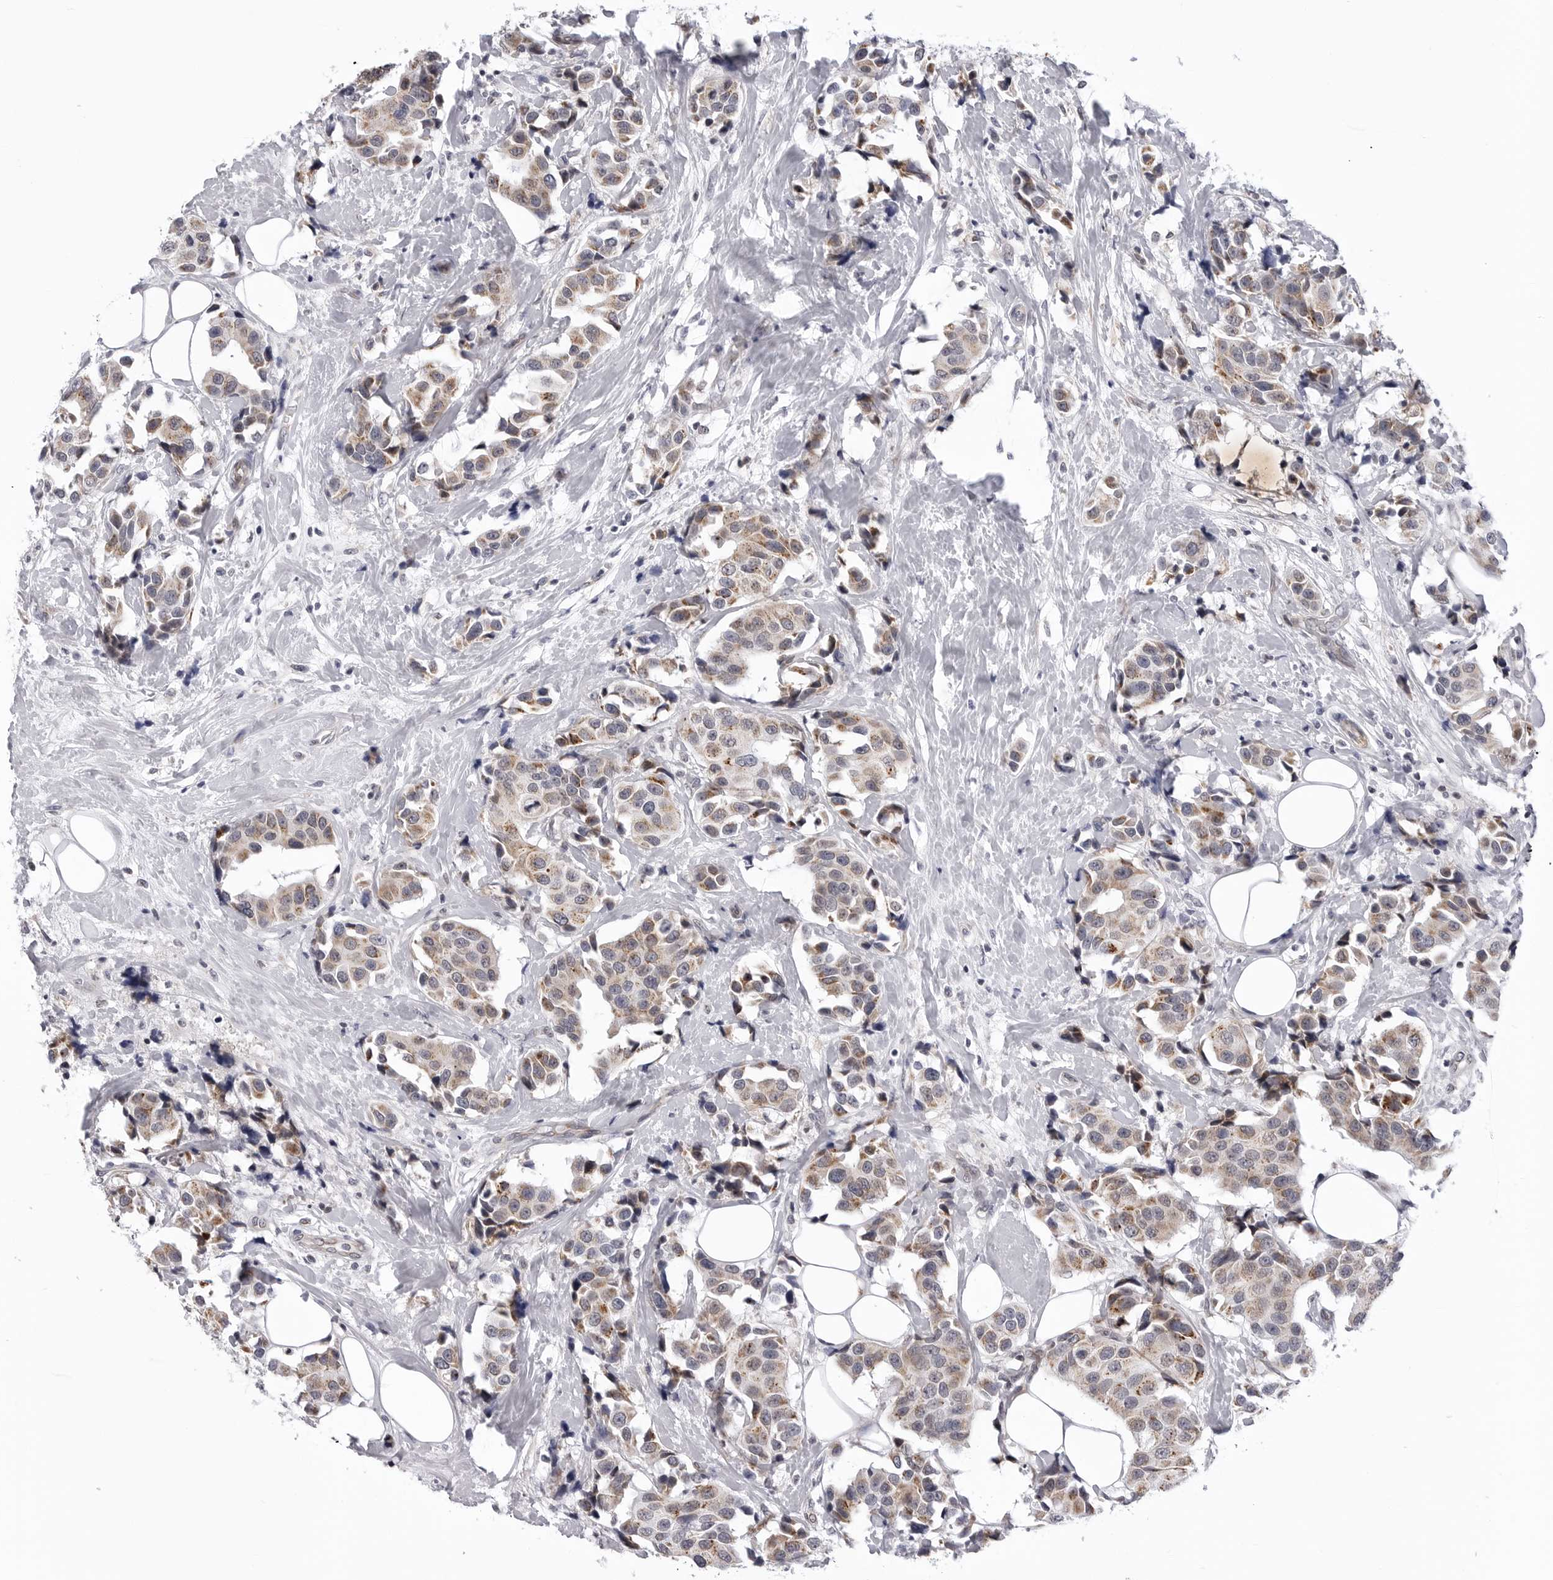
{"staining": {"intensity": "moderate", "quantity": ">75%", "location": "cytoplasmic/membranous"}, "tissue": "breast cancer", "cell_type": "Tumor cells", "image_type": "cancer", "snomed": [{"axis": "morphology", "description": "Normal tissue, NOS"}, {"axis": "morphology", "description": "Duct carcinoma"}, {"axis": "topography", "description": "Breast"}], "caption": "Infiltrating ductal carcinoma (breast) stained with DAB (3,3'-diaminobenzidine) immunohistochemistry reveals medium levels of moderate cytoplasmic/membranous expression in about >75% of tumor cells.", "gene": "CDK20", "patient": {"sex": "female", "age": 39}}